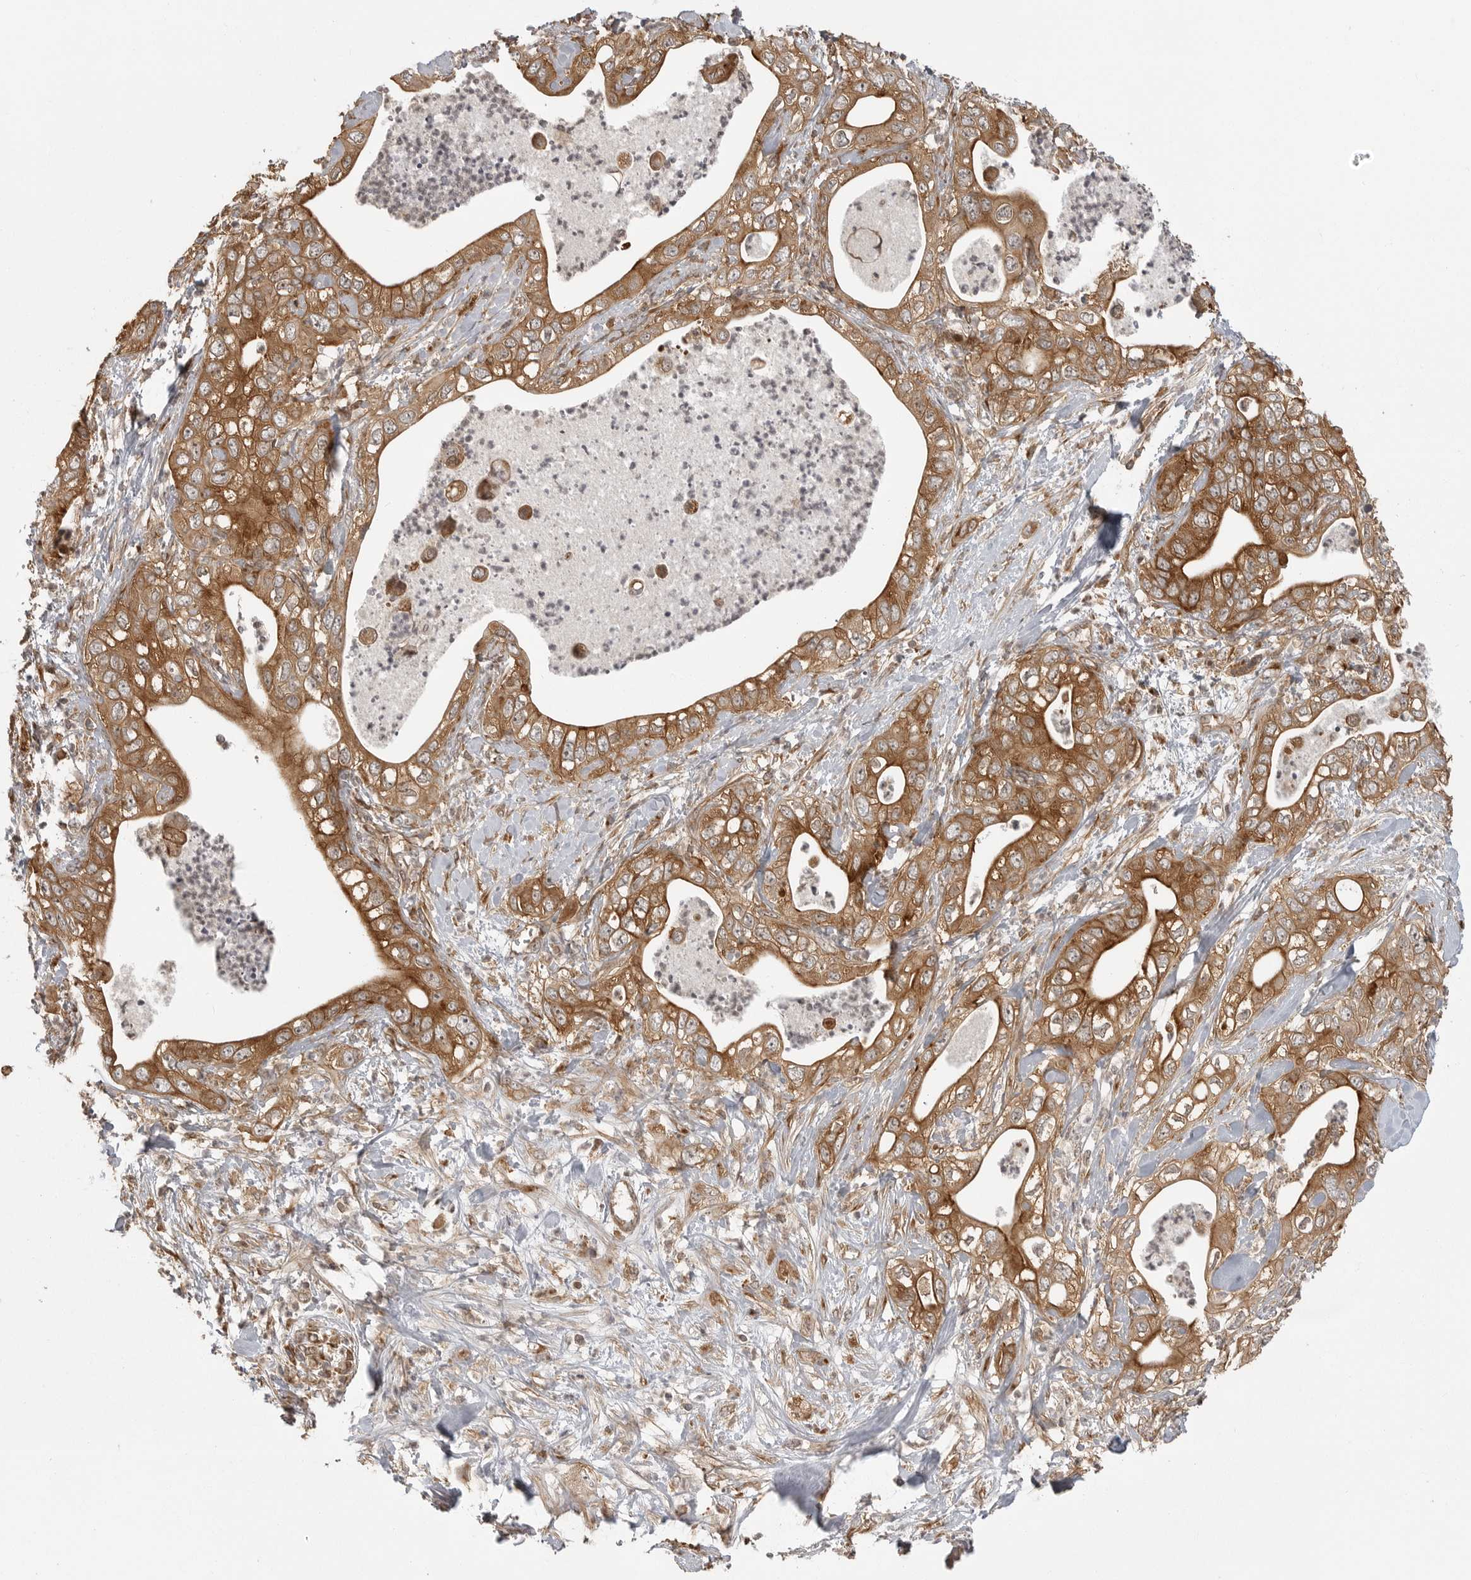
{"staining": {"intensity": "moderate", "quantity": ">75%", "location": "cytoplasmic/membranous"}, "tissue": "pancreatic cancer", "cell_type": "Tumor cells", "image_type": "cancer", "snomed": [{"axis": "morphology", "description": "Adenocarcinoma, NOS"}, {"axis": "topography", "description": "Pancreas"}], "caption": "DAB (3,3'-diaminobenzidine) immunohistochemical staining of human pancreatic cancer demonstrates moderate cytoplasmic/membranous protein positivity in approximately >75% of tumor cells.", "gene": "FAT3", "patient": {"sex": "female", "age": 78}}